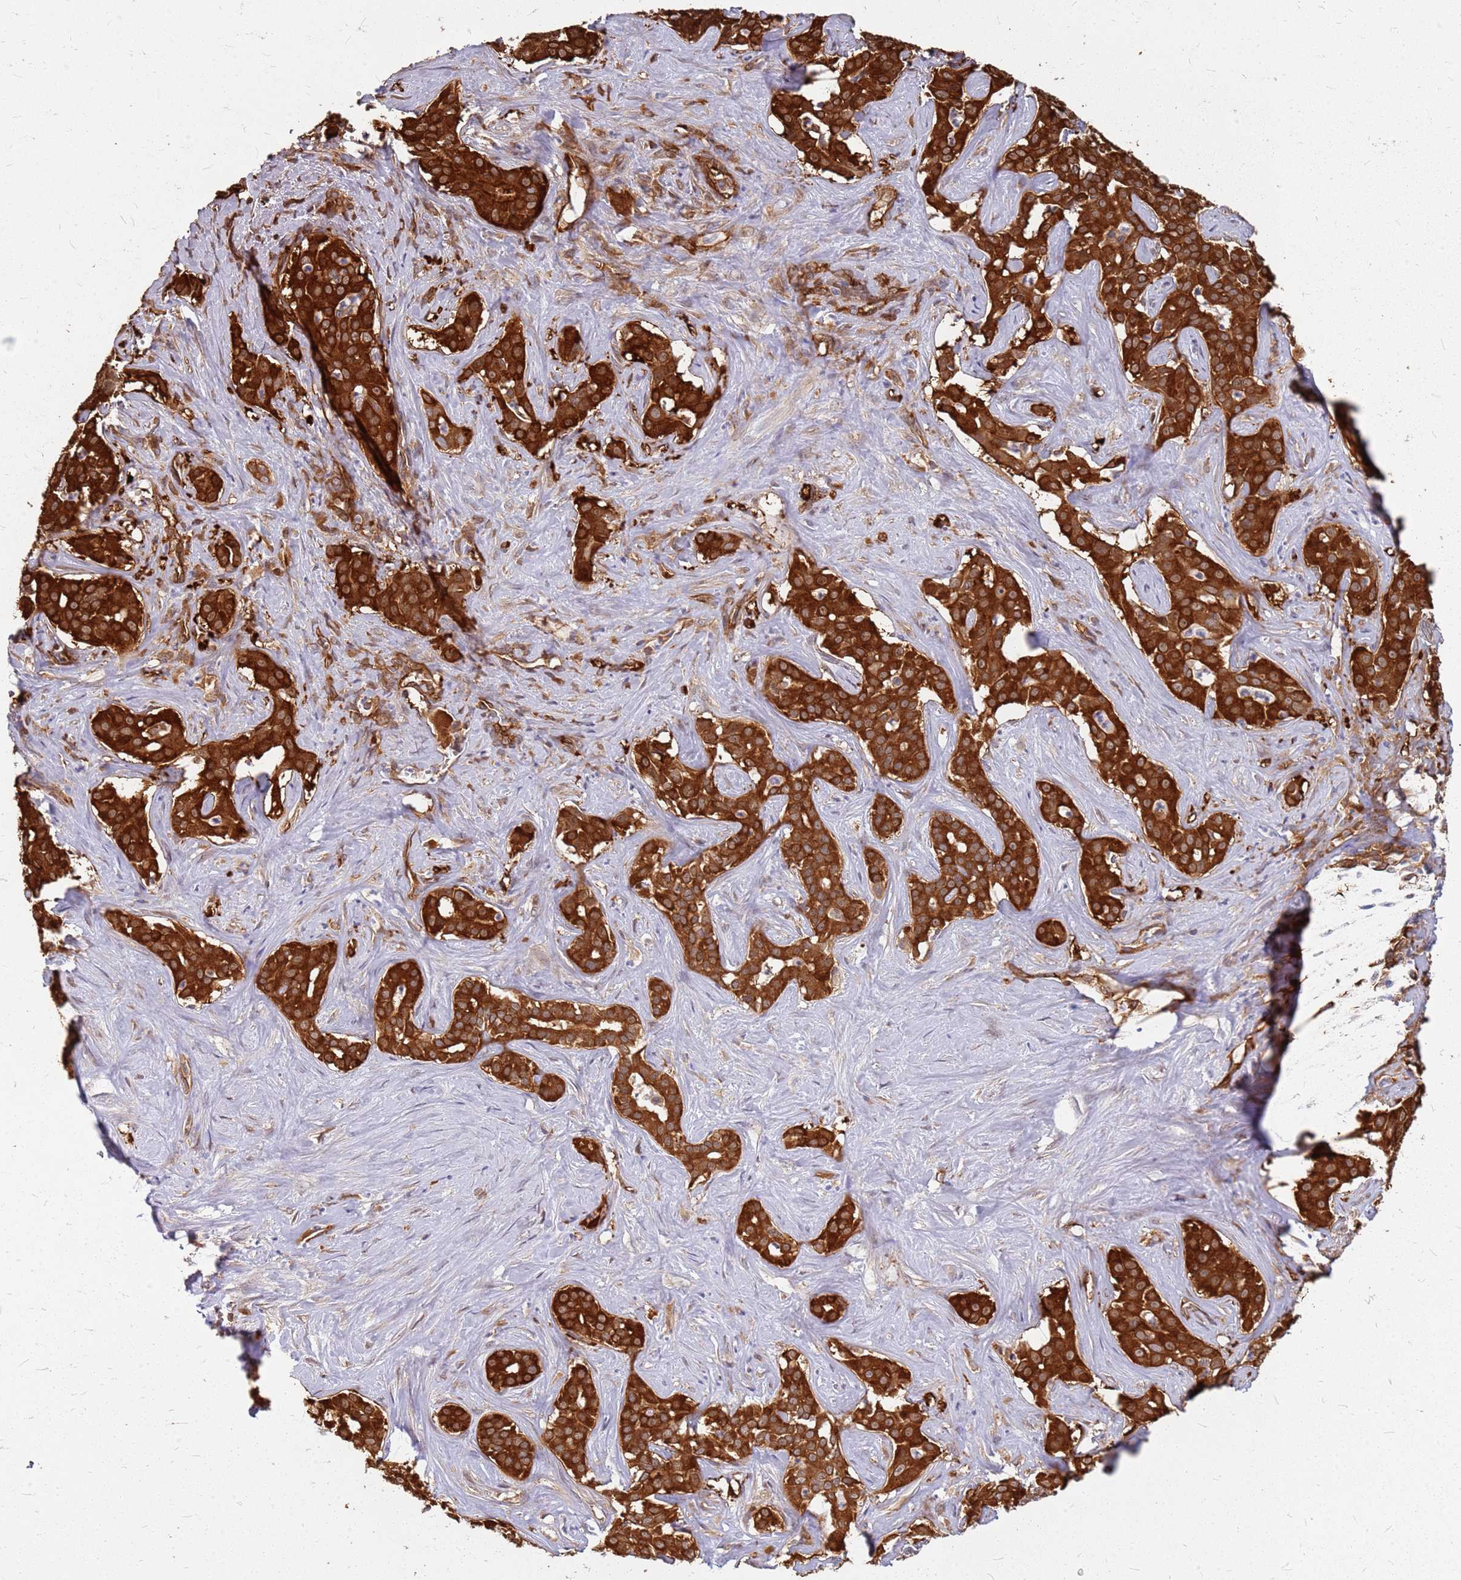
{"staining": {"intensity": "strong", "quantity": ">75%", "location": "cytoplasmic/membranous"}, "tissue": "liver cancer", "cell_type": "Tumor cells", "image_type": "cancer", "snomed": [{"axis": "morphology", "description": "Cholangiocarcinoma"}, {"axis": "topography", "description": "Liver"}], "caption": "Protein expression by immunohistochemistry (IHC) shows strong cytoplasmic/membranous staining in about >75% of tumor cells in liver cancer (cholangiocarcinoma).", "gene": "HDX", "patient": {"sex": "male", "age": 67}}